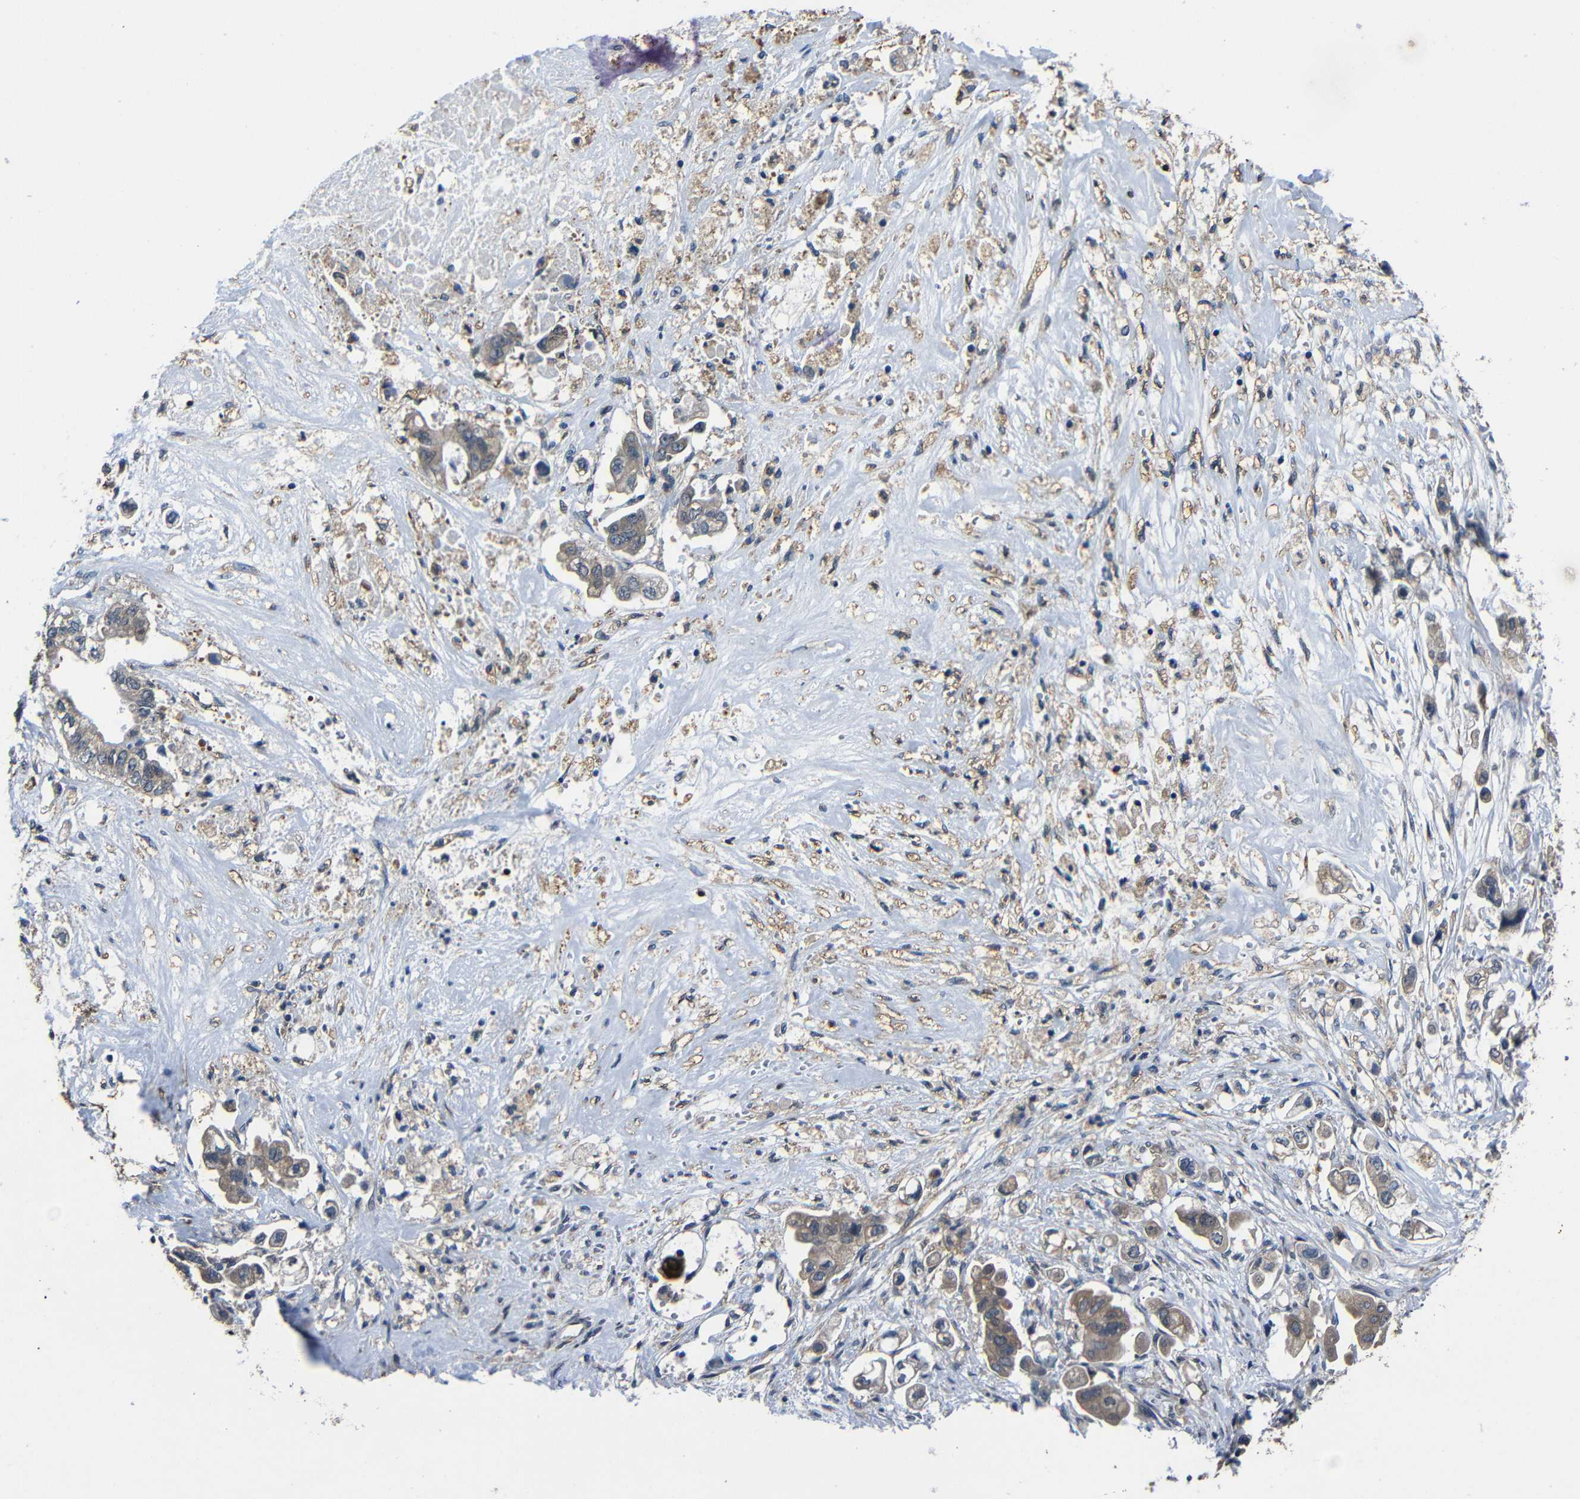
{"staining": {"intensity": "weak", "quantity": ">75%", "location": "cytoplasmic/membranous"}, "tissue": "stomach cancer", "cell_type": "Tumor cells", "image_type": "cancer", "snomed": [{"axis": "morphology", "description": "Adenocarcinoma, NOS"}, {"axis": "topography", "description": "Stomach"}], "caption": "Brown immunohistochemical staining in stomach adenocarcinoma reveals weak cytoplasmic/membranous positivity in approximately >75% of tumor cells. Using DAB (3,3'-diaminobenzidine) (brown) and hematoxylin (blue) stains, captured at high magnification using brightfield microscopy.", "gene": "C6orf89", "patient": {"sex": "male", "age": 62}}